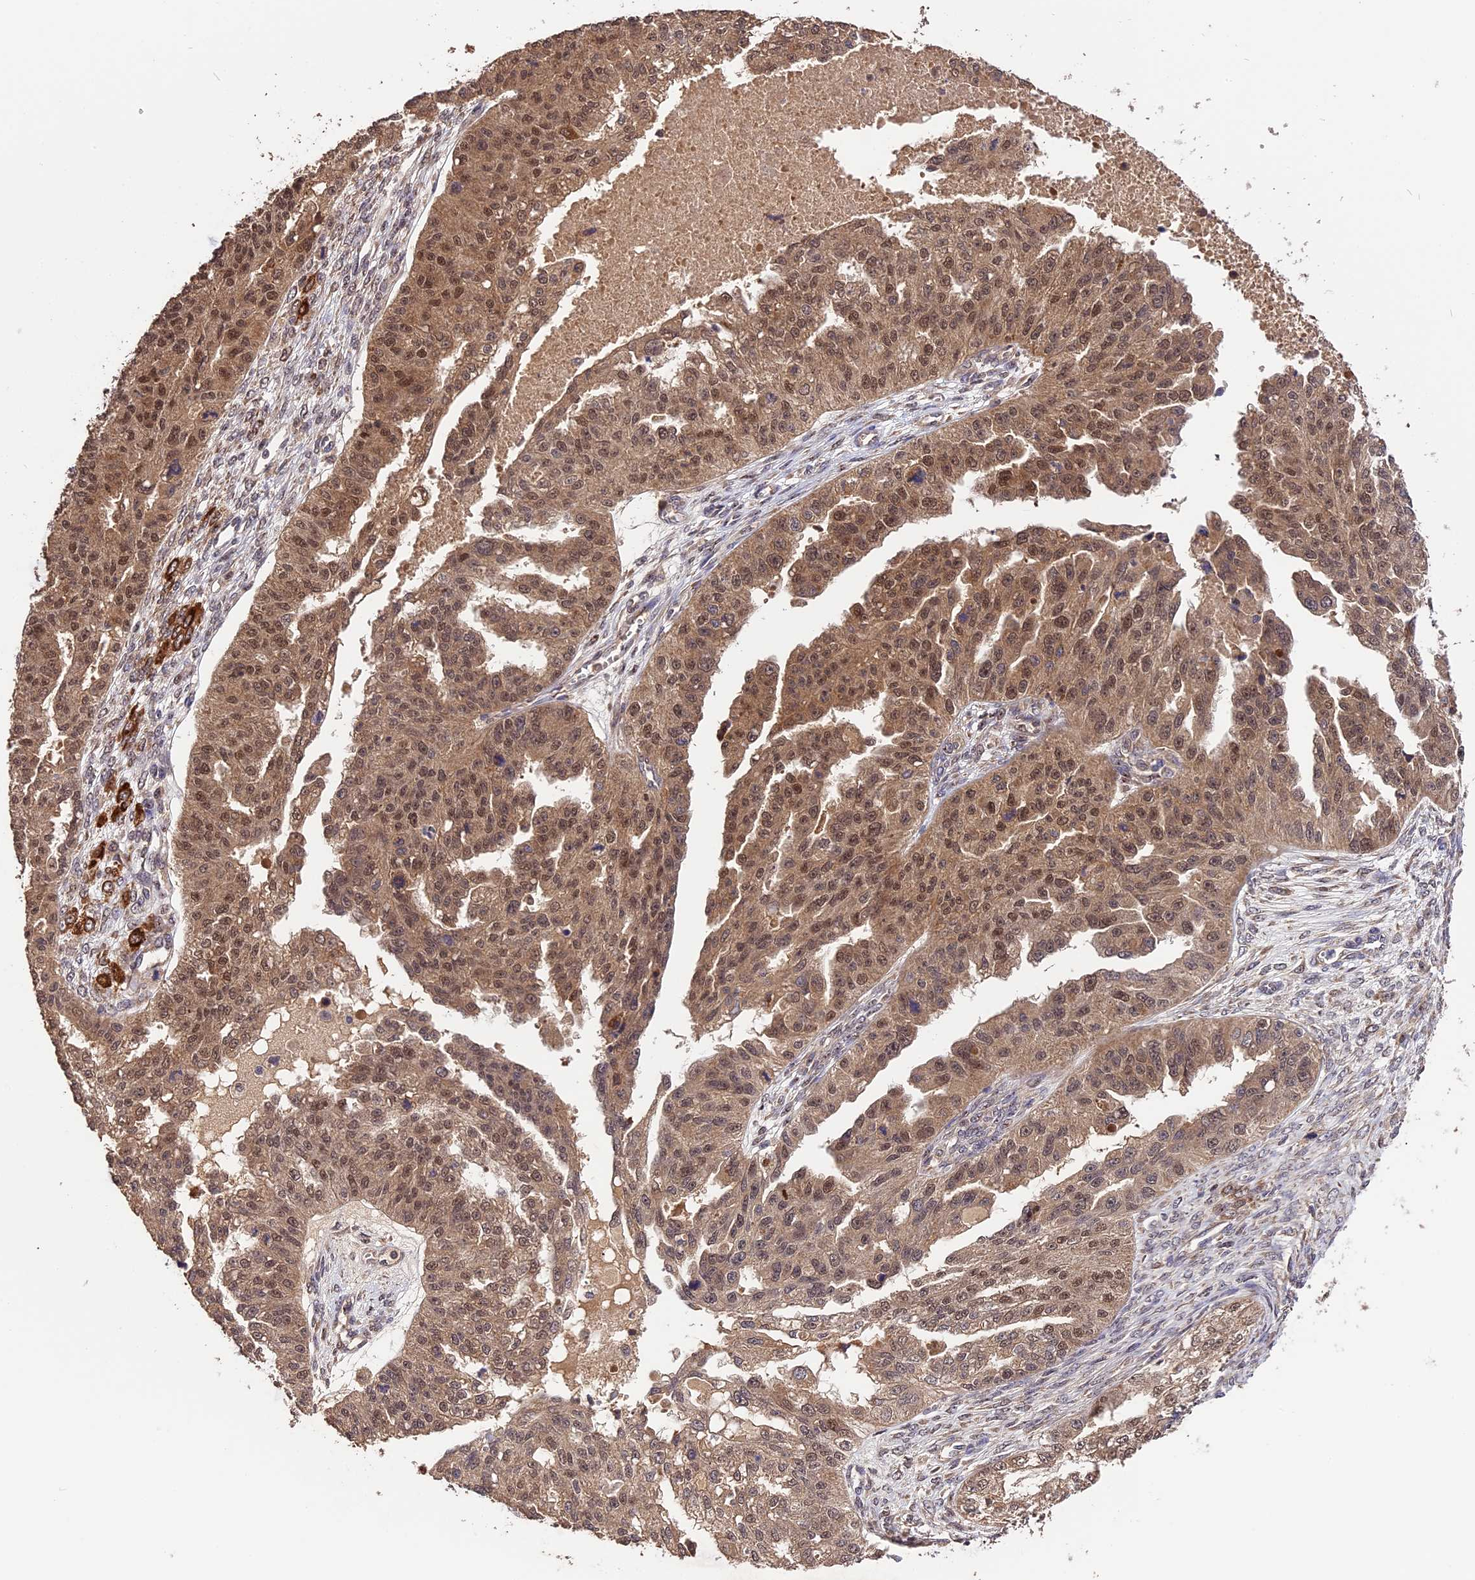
{"staining": {"intensity": "moderate", "quantity": ">75%", "location": "cytoplasmic/membranous,nuclear"}, "tissue": "ovarian cancer", "cell_type": "Tumor cells", "image_type": "cancer", "snomed": [{"axis": "morphology", "description": "Cystadenocarcinoma, serous, NOS"}, {"axis": "topography", "description": "Ovary"}], "caption": "Ovarian cancer stained with a protein marker shows moderate staining in tumor cells.", "gene": "TRMT1", "patient": {"sex": "female", "age": 58}}